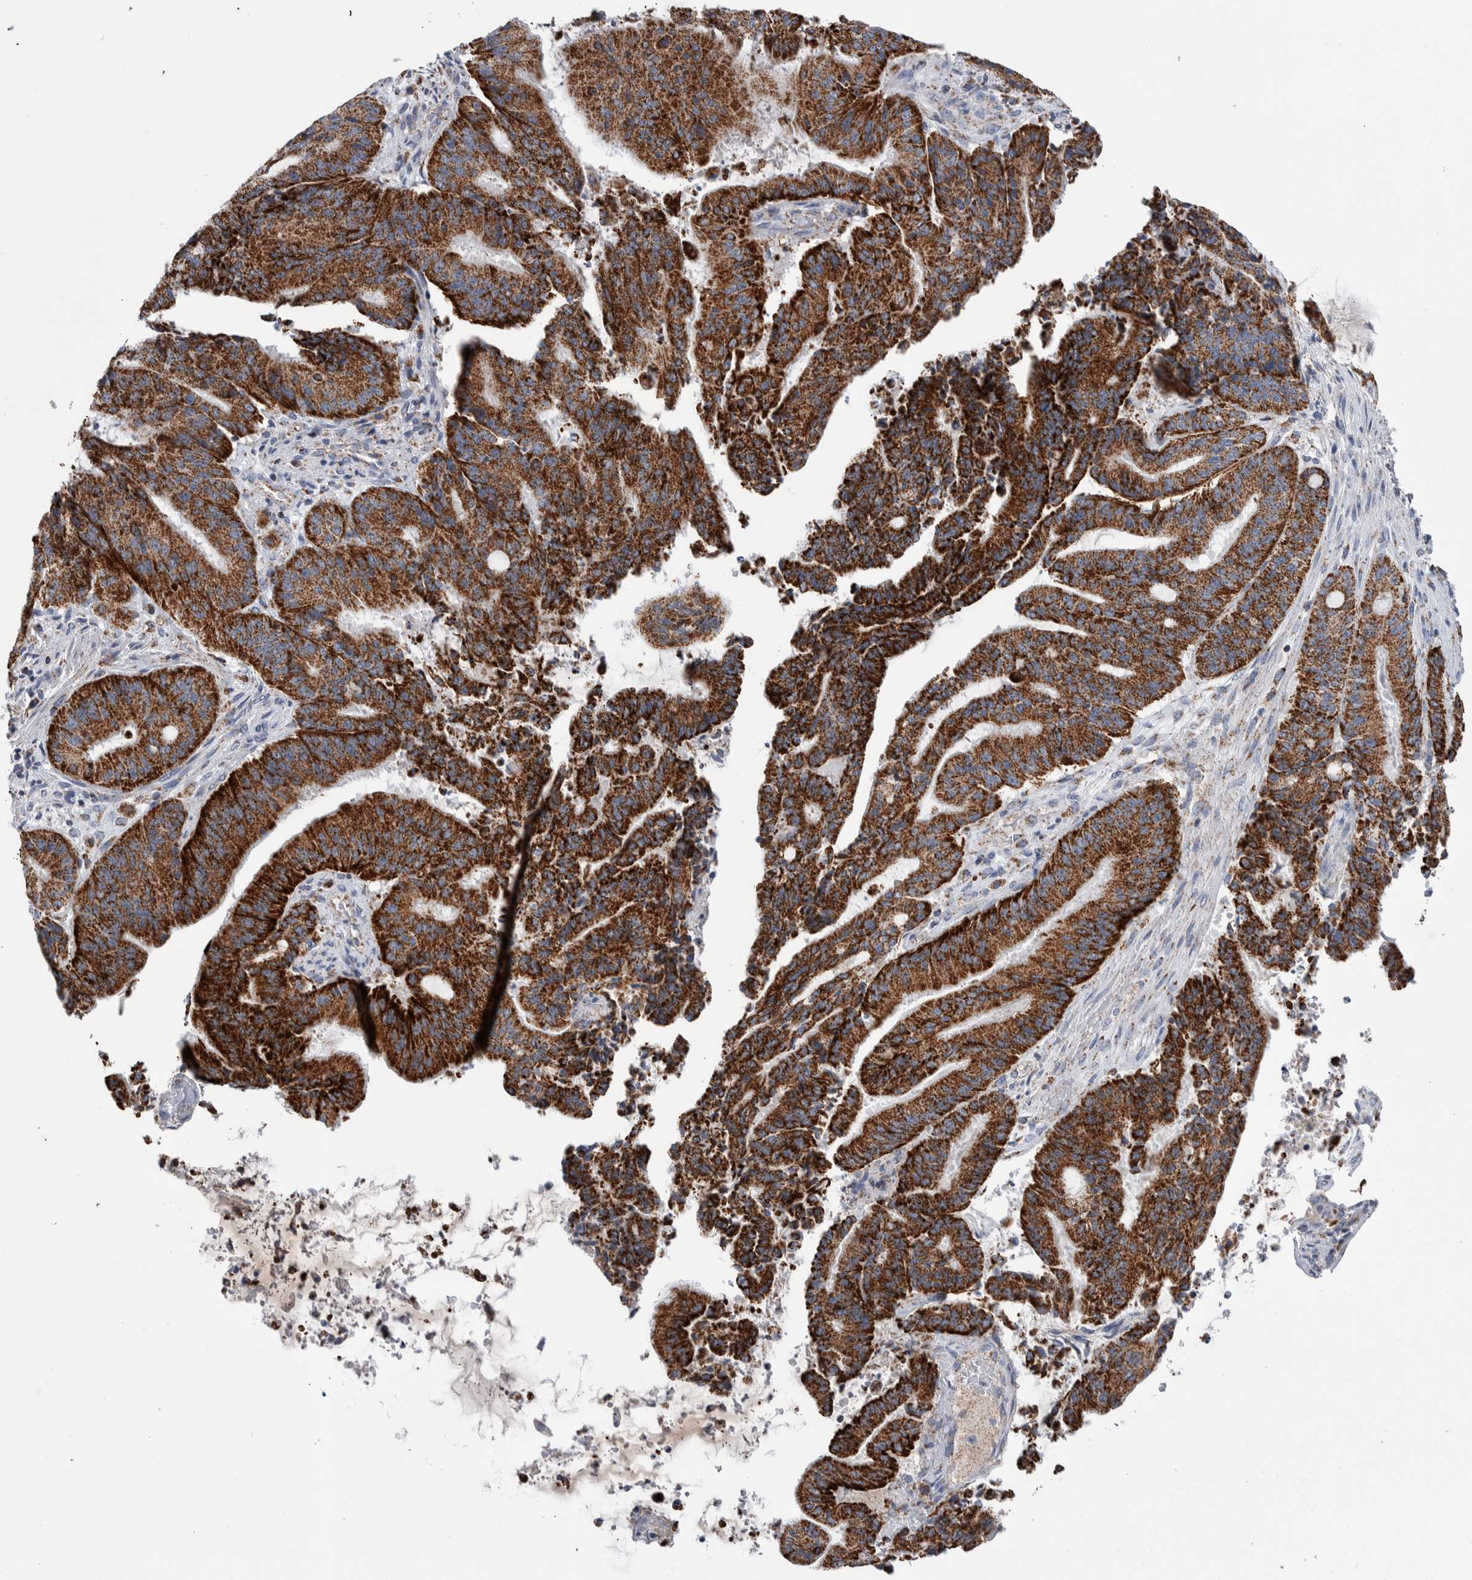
{"staining": {"intensity": "strong", "quantity": ">75%", "location": "cytoplasmic/membranous"}, "tissue": "liver cancer", "cell_type": "Tumor cells", "image_type": "cancer", "snomed": [{"axis": "morphology", "description": "Normal tissue, NOS"}, {"axis": "morphology", "description": "Cholangiocarcinoma"}, {"axis": "topography", "description": "Liver"}, {"axis": "topography", "description": "Peripheral nerve tissue"}], "caption": "Liver cancer (cholangiocarcinoma) stained with DAB immunohistochemistry (IHC) exhibits high levels of strong cytoplasmic/membranous expression in approximately >75% of tumor cells.", "gene": "ETFA", "patient": {"sex": "female", "age": 73}}